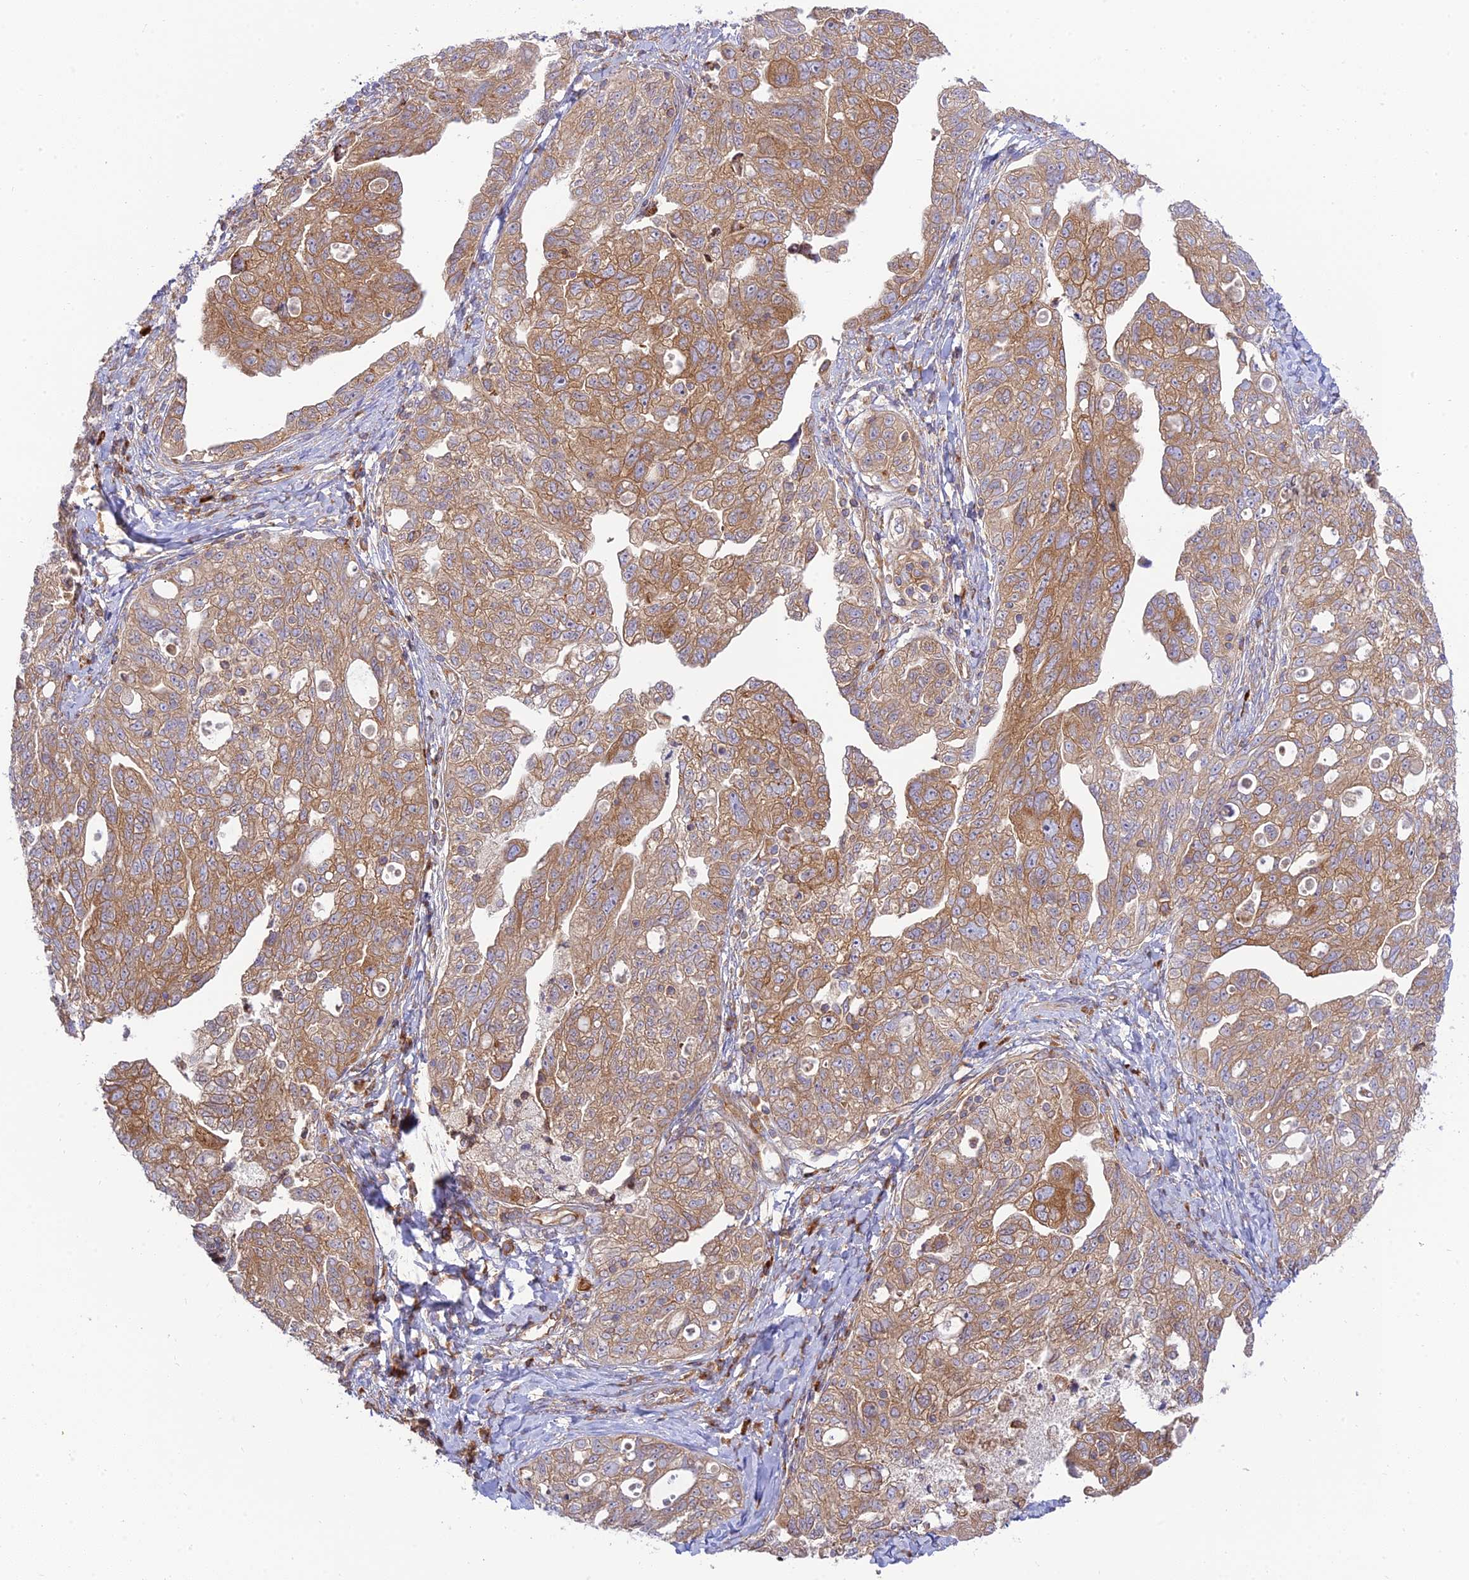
{"staining": {"intensity": "moderate", "quantity": ">75%", "location": "cytoplasmic/membranous"}, "tissue": "ovarian cancer", "cell_type": "Tumor cells", "image_type": "cancer", "snomed": [{"axis": "morphology", "description": "Carcinoma, NOS"}, {"axis": "morphology", "description": "Cystadenocarcinoma, serous, NOS"}, {"axis": "topography", "description": "Ovary"}], "caption": "Ovarian cancer stained for a protein exhibits moderate cytoplasmic/membranous positivity in tumor cells. (IHC, brightfield microscopy, high magnification).", "gene": "PIMREG", "patient": {"sex": "female", "age": 69}}